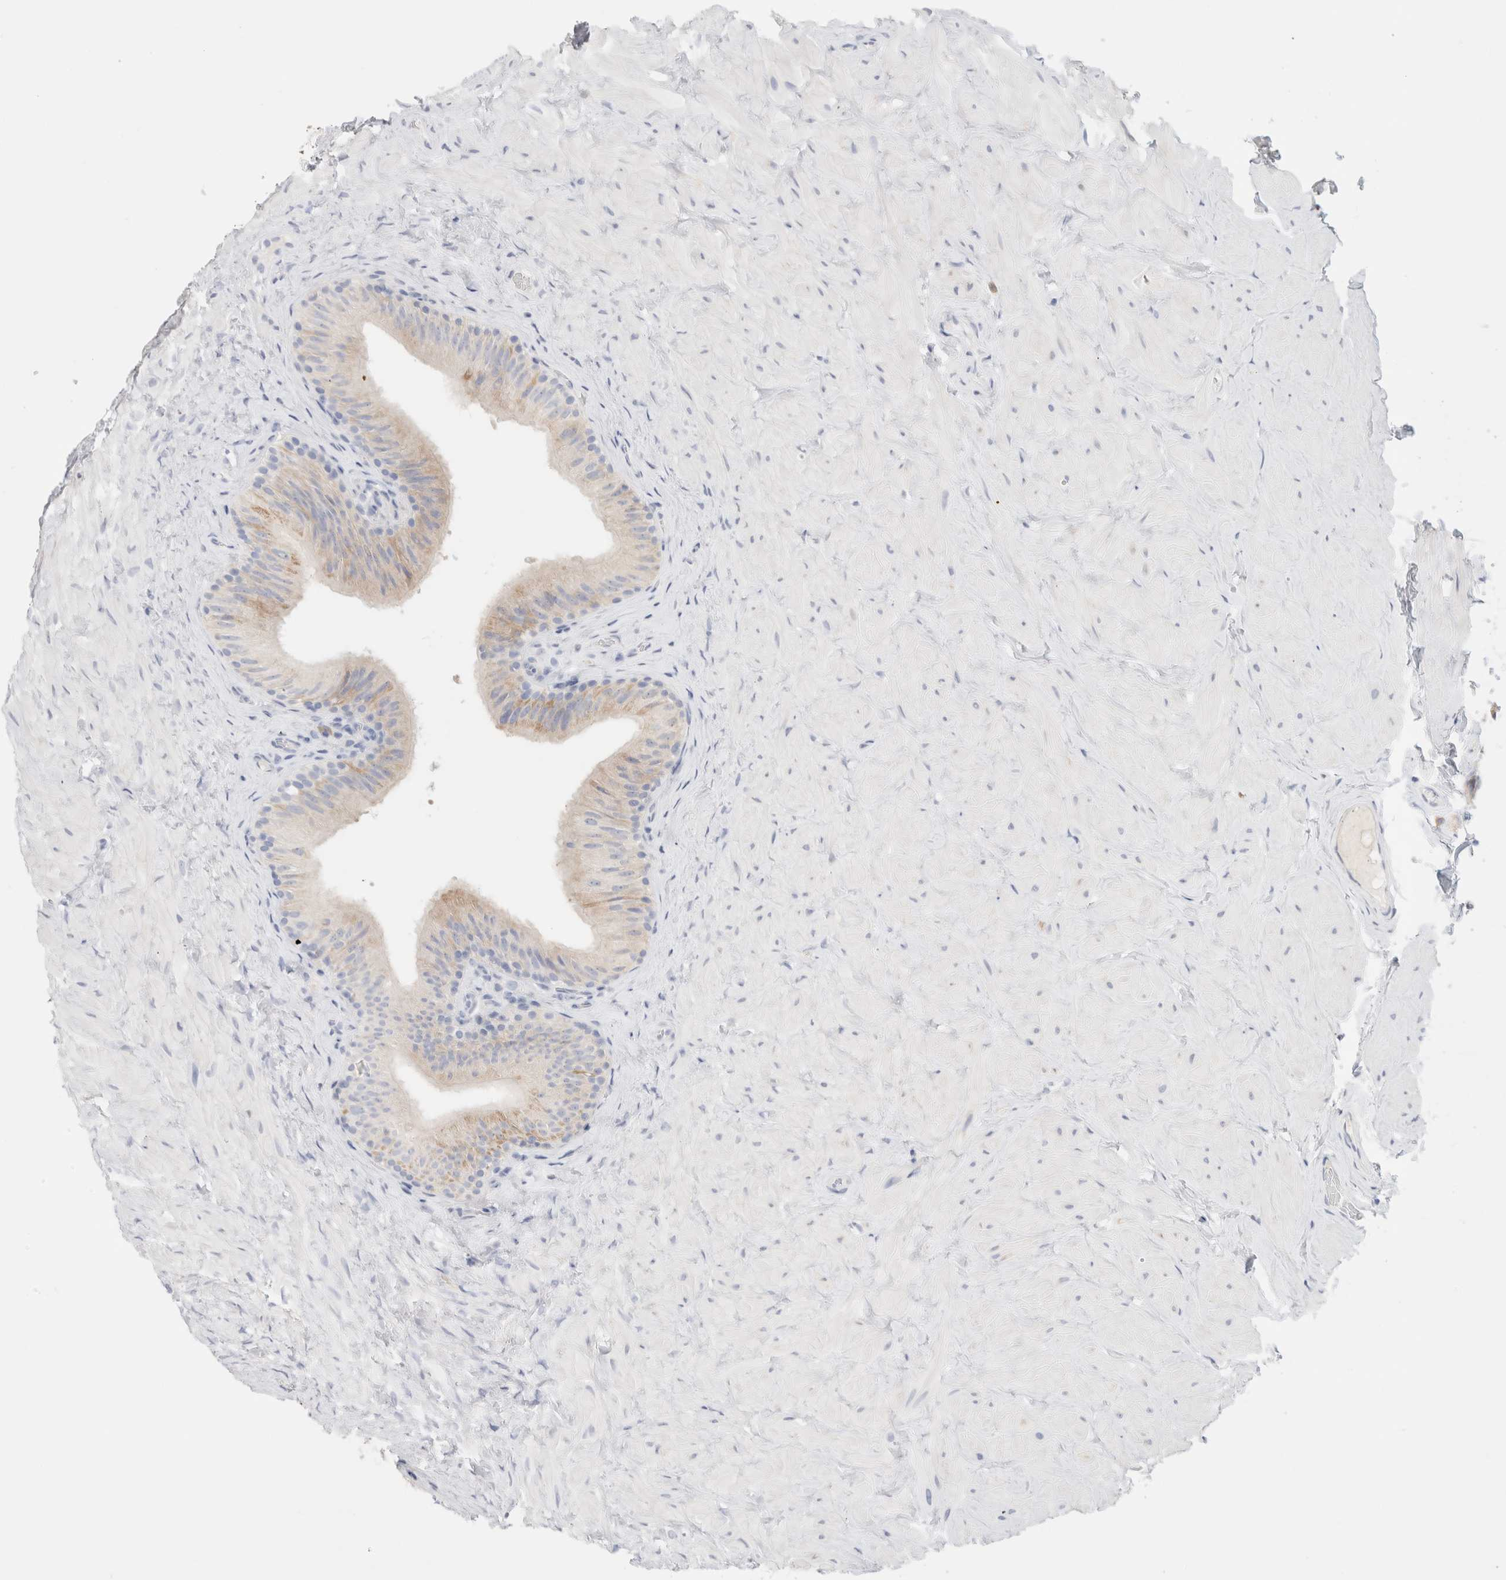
{"staining": {"intensity": "weak", "quantity": "25%-75%", "location": "cytoplasmic/membranous"}, "tissue": "epididymis", "cell_type": "Glandular cells", "image_type": "normal", "snomed": [{"axis": "morphology", "description": "Normal tissue, NOS"}, {"axis": "topography", "description": "Vascular tissue"}, {"axis": "topography", "description": "Epididymis"}], "caption": "A low amount of weak cytoplasmic/membranous positivity is seen in approximately 25%-75% of glandular cells in unremarkable epididymis. The staining was performed using DAB, with brown indicating positive protein expression. Nuclei are stained blue with hematoxylin.", "gene": "GADD45G", "patient": {"sex": "male", "age": 49}}